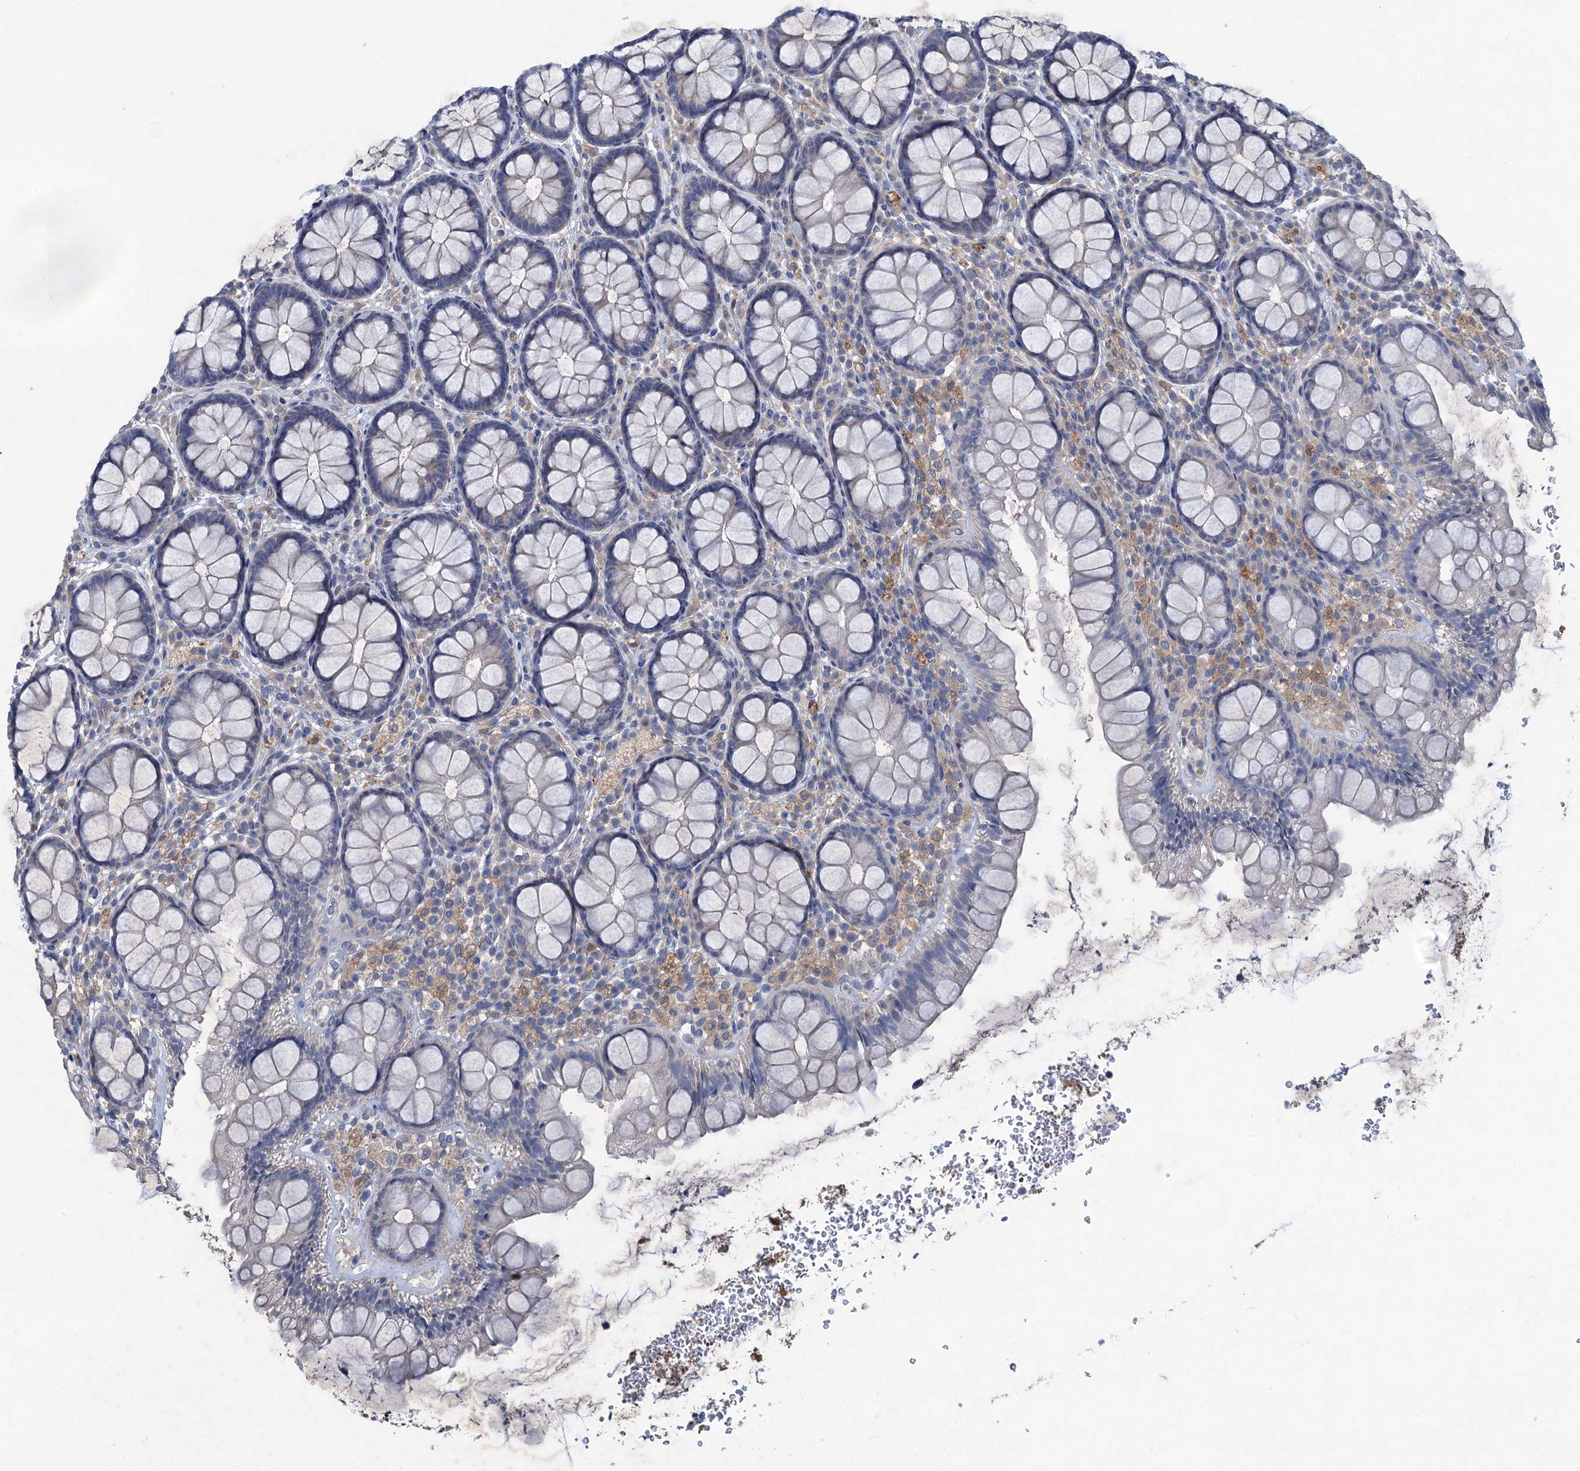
{"staining": {"intensity": "weak", "quantity": "<25%", "location": "cytoplasmic/membranous"}, "tissue": "rectum", "cell_type": "Glandular cells", "image_type": "normal", "snomed": [{"axis": "morphology", "description": "Normal tissue, NOS"}, {"axis": "topography", "description": "Rectum"}], "caption": "A high-resolution micrograph shows immunohistochemistry (IHC) staining of unremarkable rectum, which displays no significant staining in glandular cells. (Brightfield microscopy of DAB immunohistochemistry (IHC) at high magnification).", "gene": "RTKN2", "patient": {"sex": "male", "age": 83}}